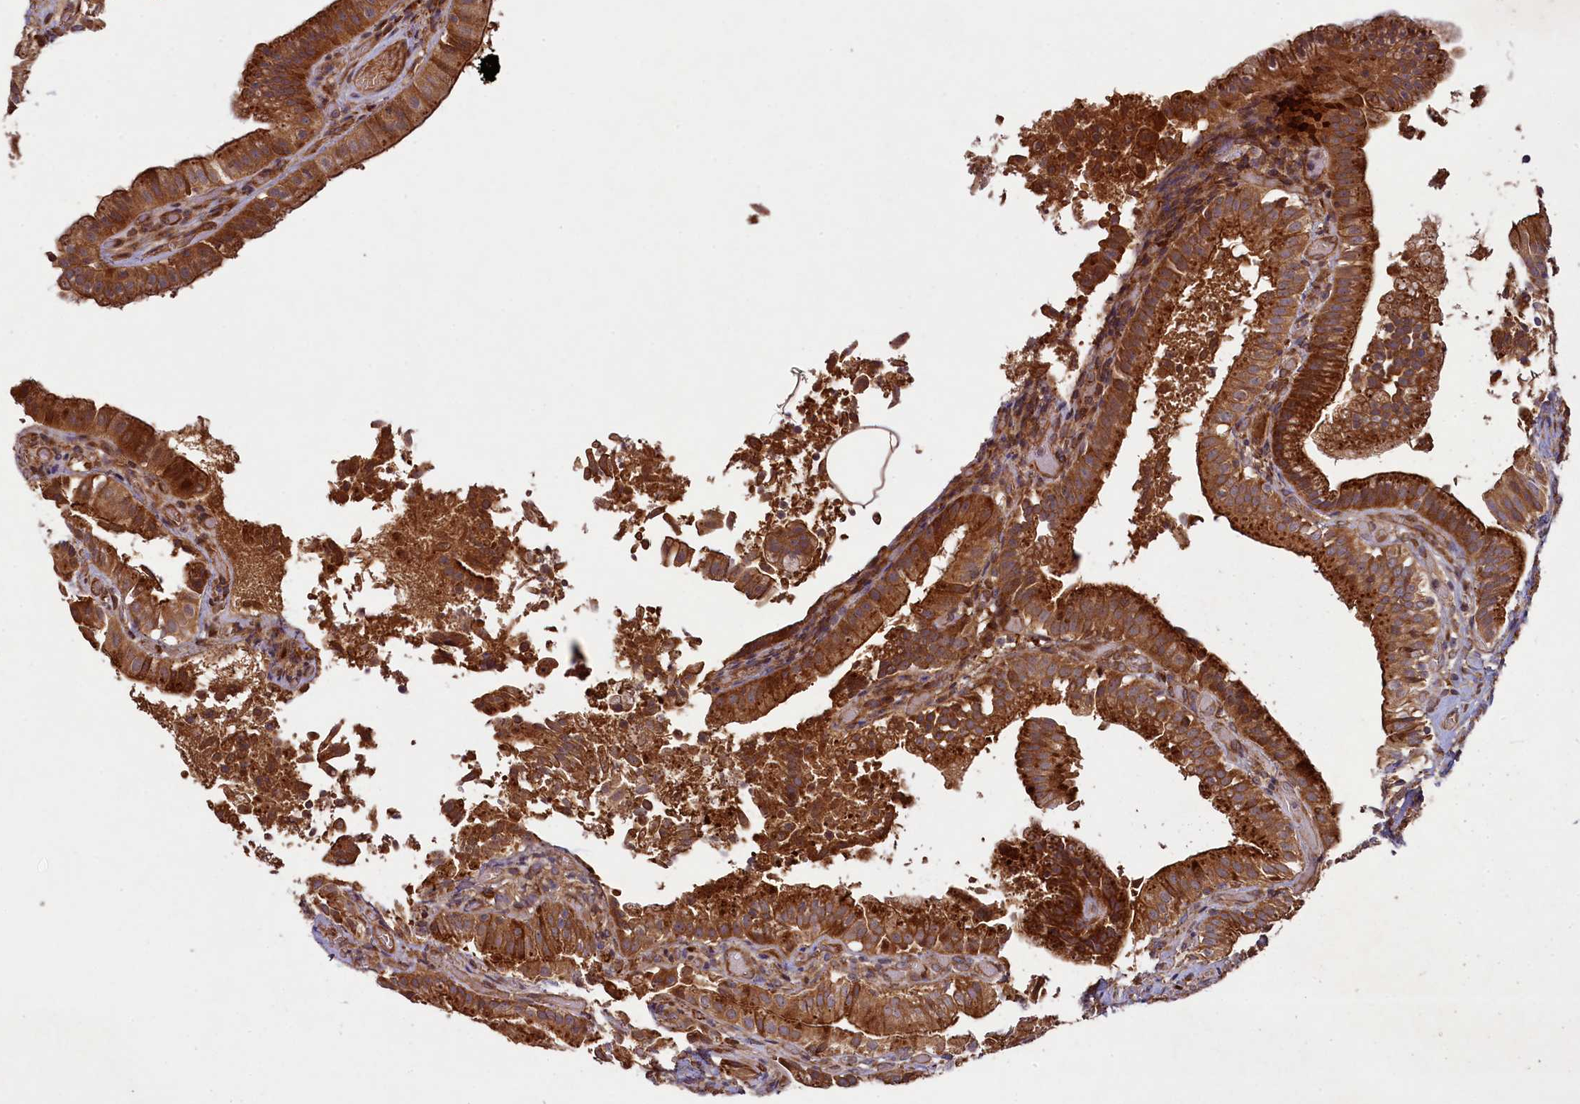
{"staining": {"intensity": "moderate", "quantity": ">75%", "location": "cytoplasmic/membranous"}, "tissue": "gallbladder", "cell_type": "Glandular cells", "image_type": "normal", "snomed": [{"axis": "morphology", "description": "Normal tissue, NOS"}, {"axis": "topography", "description": "Gallbladder"}], "caption": "An IHC photomicrograph of normal tissue is shown. Protein staining in brown shows moderate cytoplasmic/membranous positivity in gallbladder within glandular cells. (DAB (3,3'-diaminobenzidine) IHC, brown staining for protein, blue staining for nuclei).", "gene": "CCDC102A", "patient": {"sex": "female", "age": 47}}